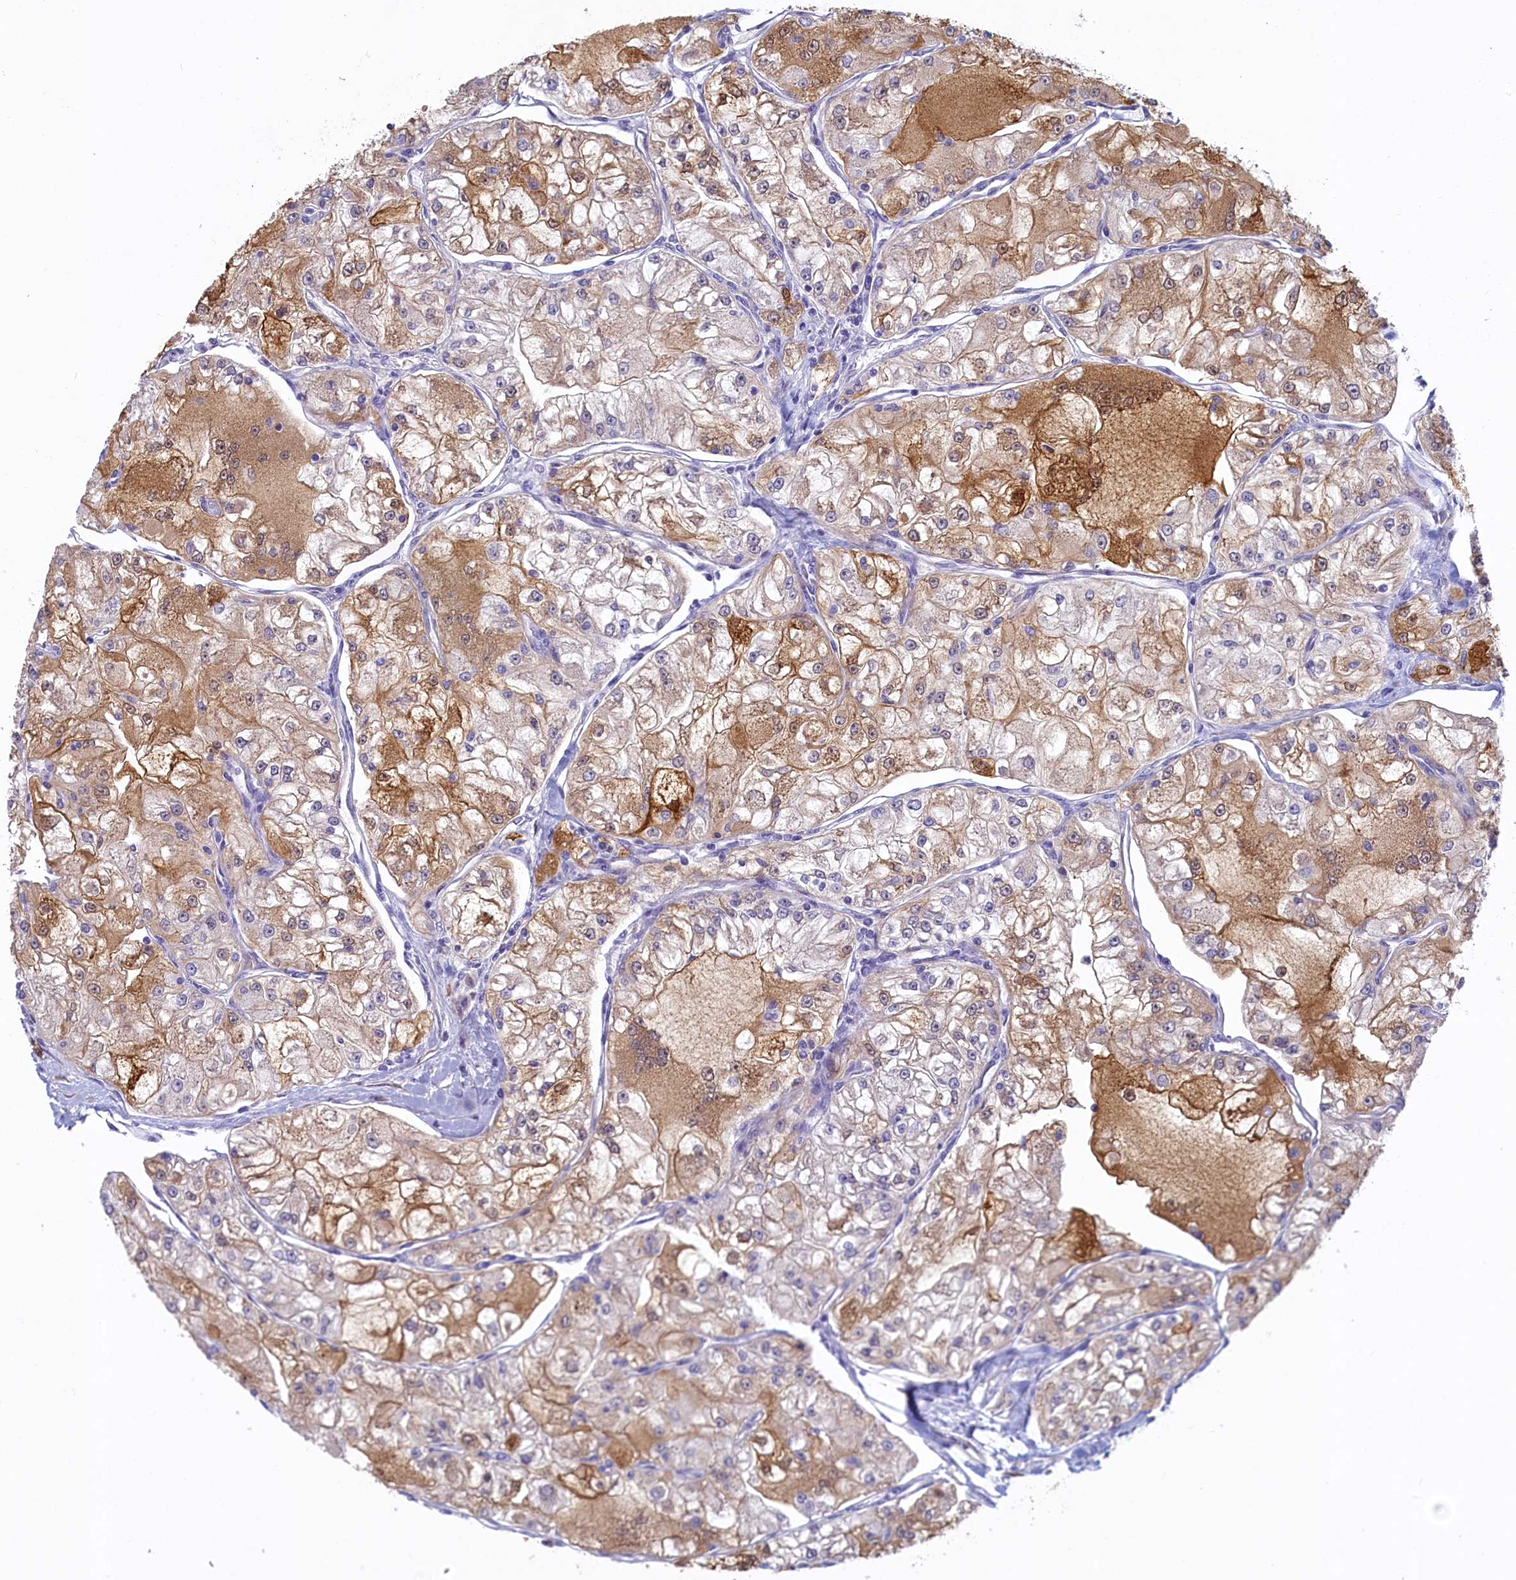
{"staining": {"intensity": "strong", "quantity": "25%-75%", "location": "cytoplasmic/membranous,nuclear"}, "tissue": "renal cancer", "cell_type": "Tumor cells", "image_type": "cancer", "snomed": [{"axis": "morphology", "description": "Adenocarcinoma, NOS"}, {"axis": "topography", "description": "Kidney"}], "caption": "IHC image of neoplastic tissue: renal cancer stained using immunohistochemistry (IHC) shows high levels of strong protein expression localized specifically in the cytoplasmic/membranous and nuclear of tumor cells, appearing as a cytoplasmic/membranous and nuclear brown color.", "gene": "UCHL3", "patient": {"sex": "female", "age": 72}}